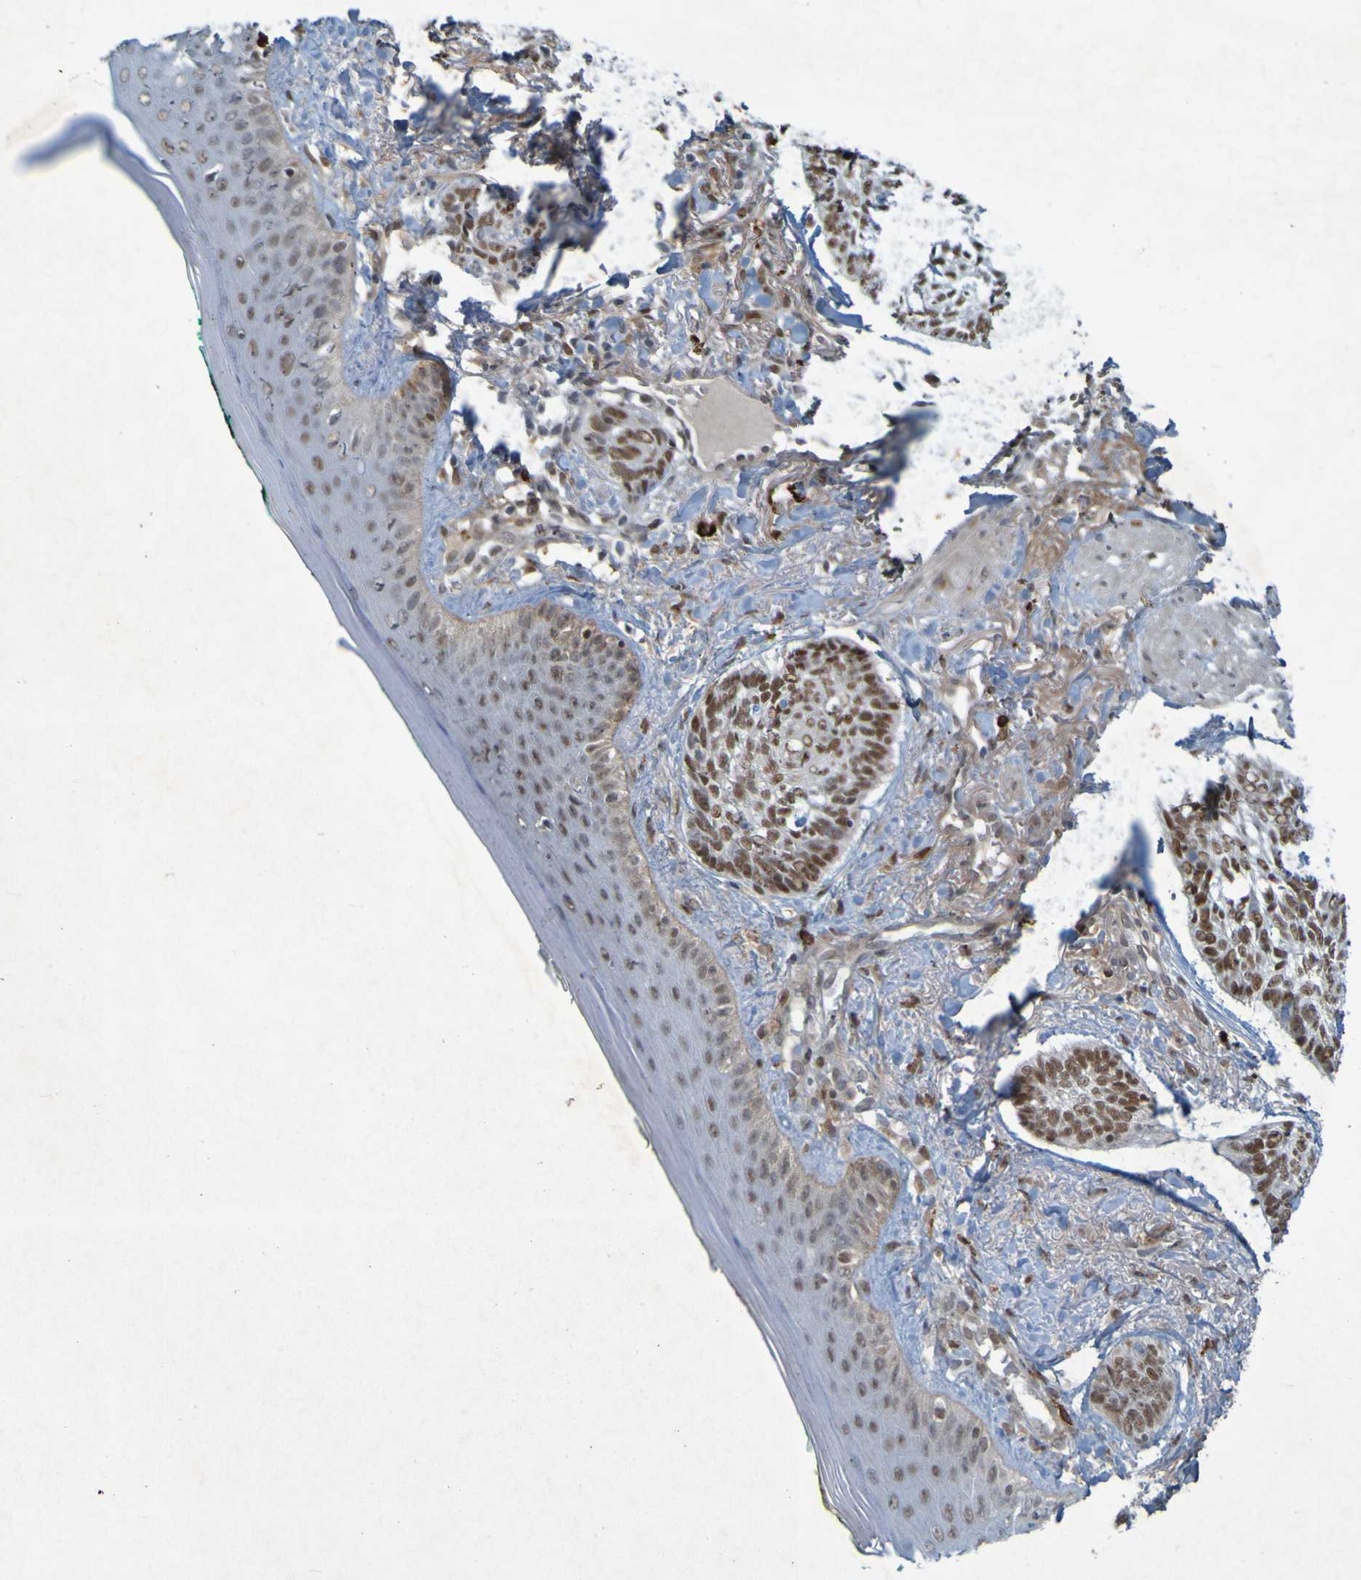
{"staining": {"intensity": "moderate", "quantity": ">75%", "location": "nuclear"}, "tissue": "skin cancer", "cell_type": "Tumor cells", "image_type": "cancer", "snomed": [{"axis": "morphology", "description": "Basal cell carcinoma"}, {"axis": "topography", "description": "Skin"}], "caption": "Brown immunohistochemical staining in human skin cancer reveals moderate nuclear expression in approximately >75% of tumor cells.", "gene": "MCPH1", "patient": {"sex": "male", "age": 43}}